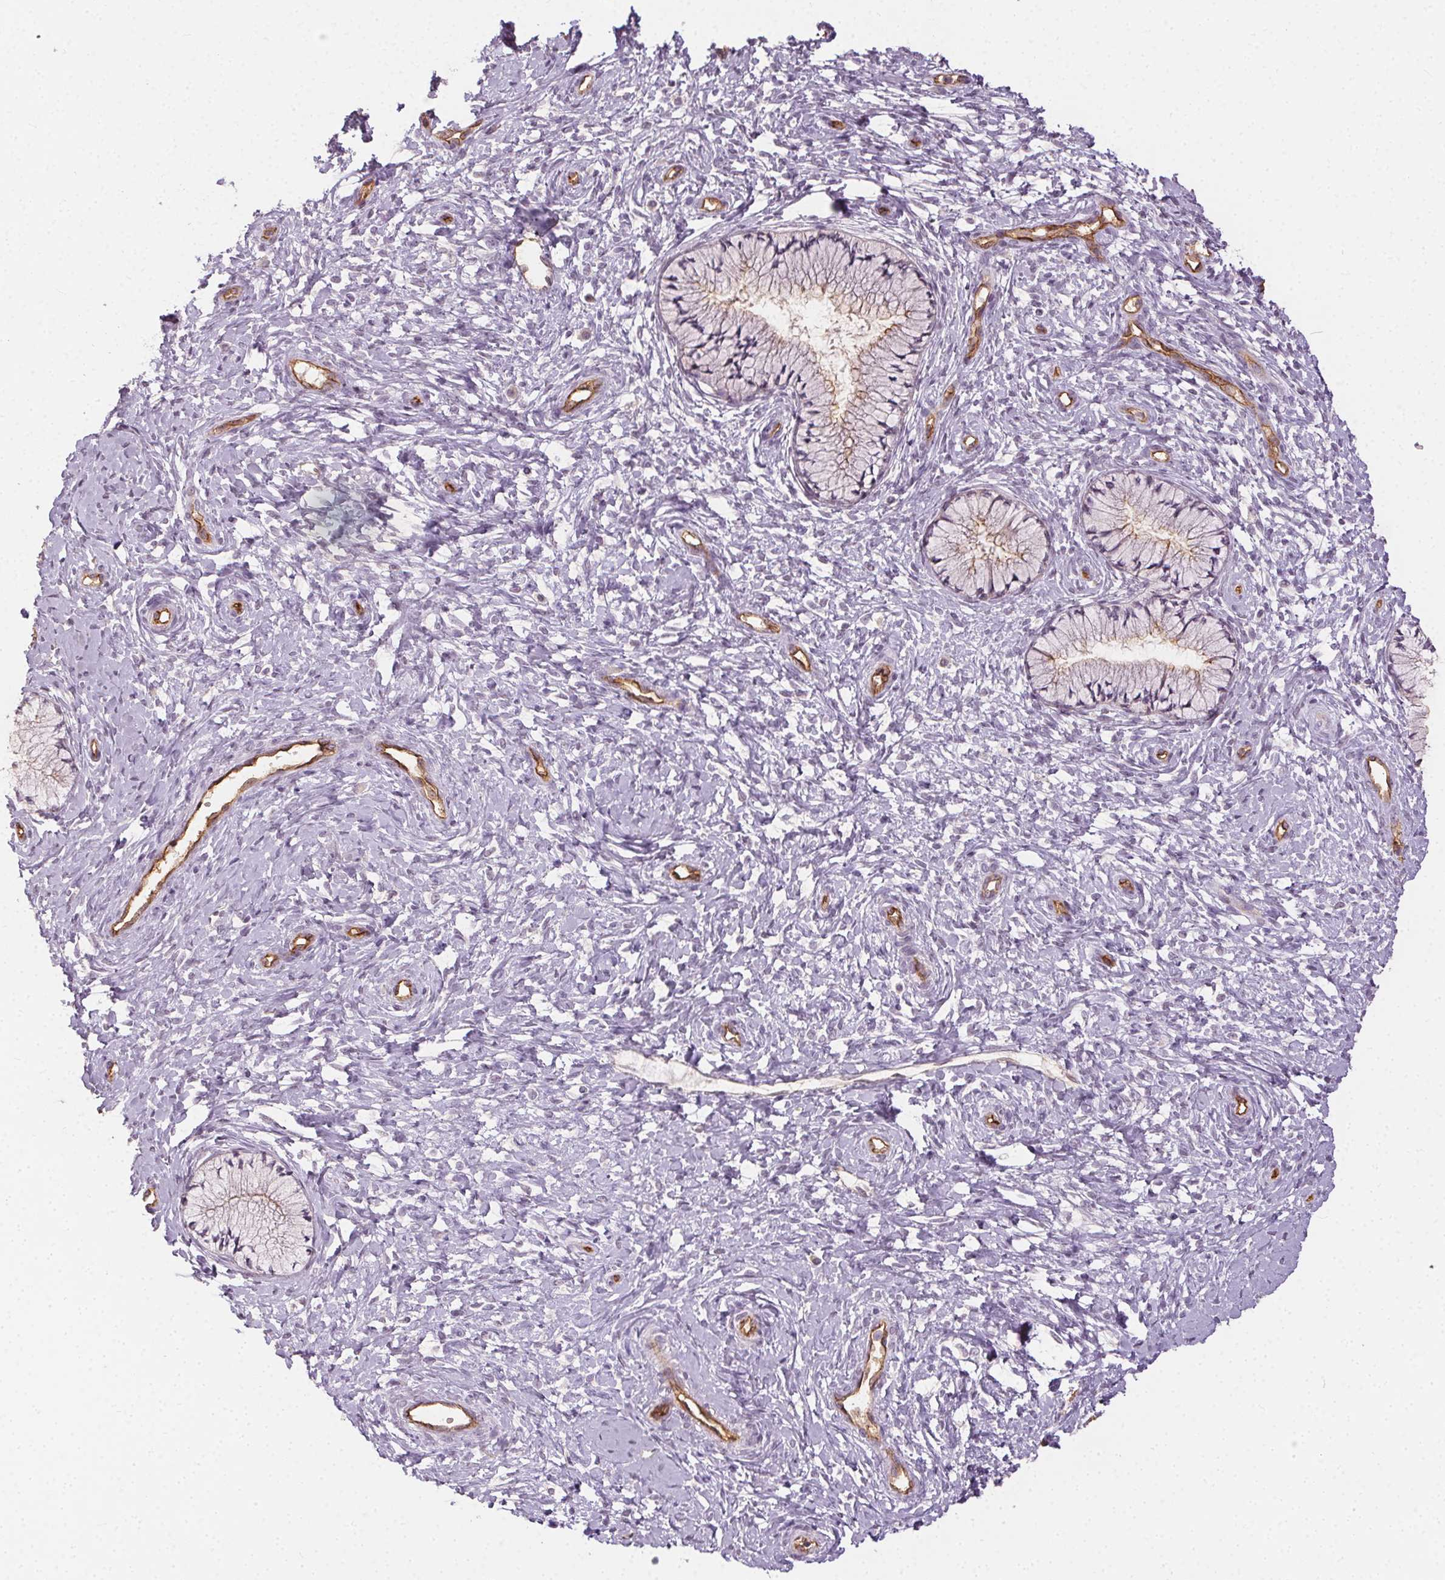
{"staining": {"intensity": "negative", "quantity": "none", "location": "none"}, "tissue": "cervix", "cell_type": "Glandular cells", "image_type": "normal", "snomed": [{"axis": "morphology", "description": "Normal tissue, NOS"}, {"axis": "topography", "description": "Cervix"}], "caption": "A high-resolution micrograph shows immunohistochemistry staining of unremarkable cervix, which shows no significant expression in glandular cells. (Stains: DAB (3,3'-diaminobenzidine) immunohistochemistry with hematoxylin counter stain, Microscopy: brightfield microscopy at high magnification).", "gene": "PODXL", "patient": {"sex": "female", "age": 37}}